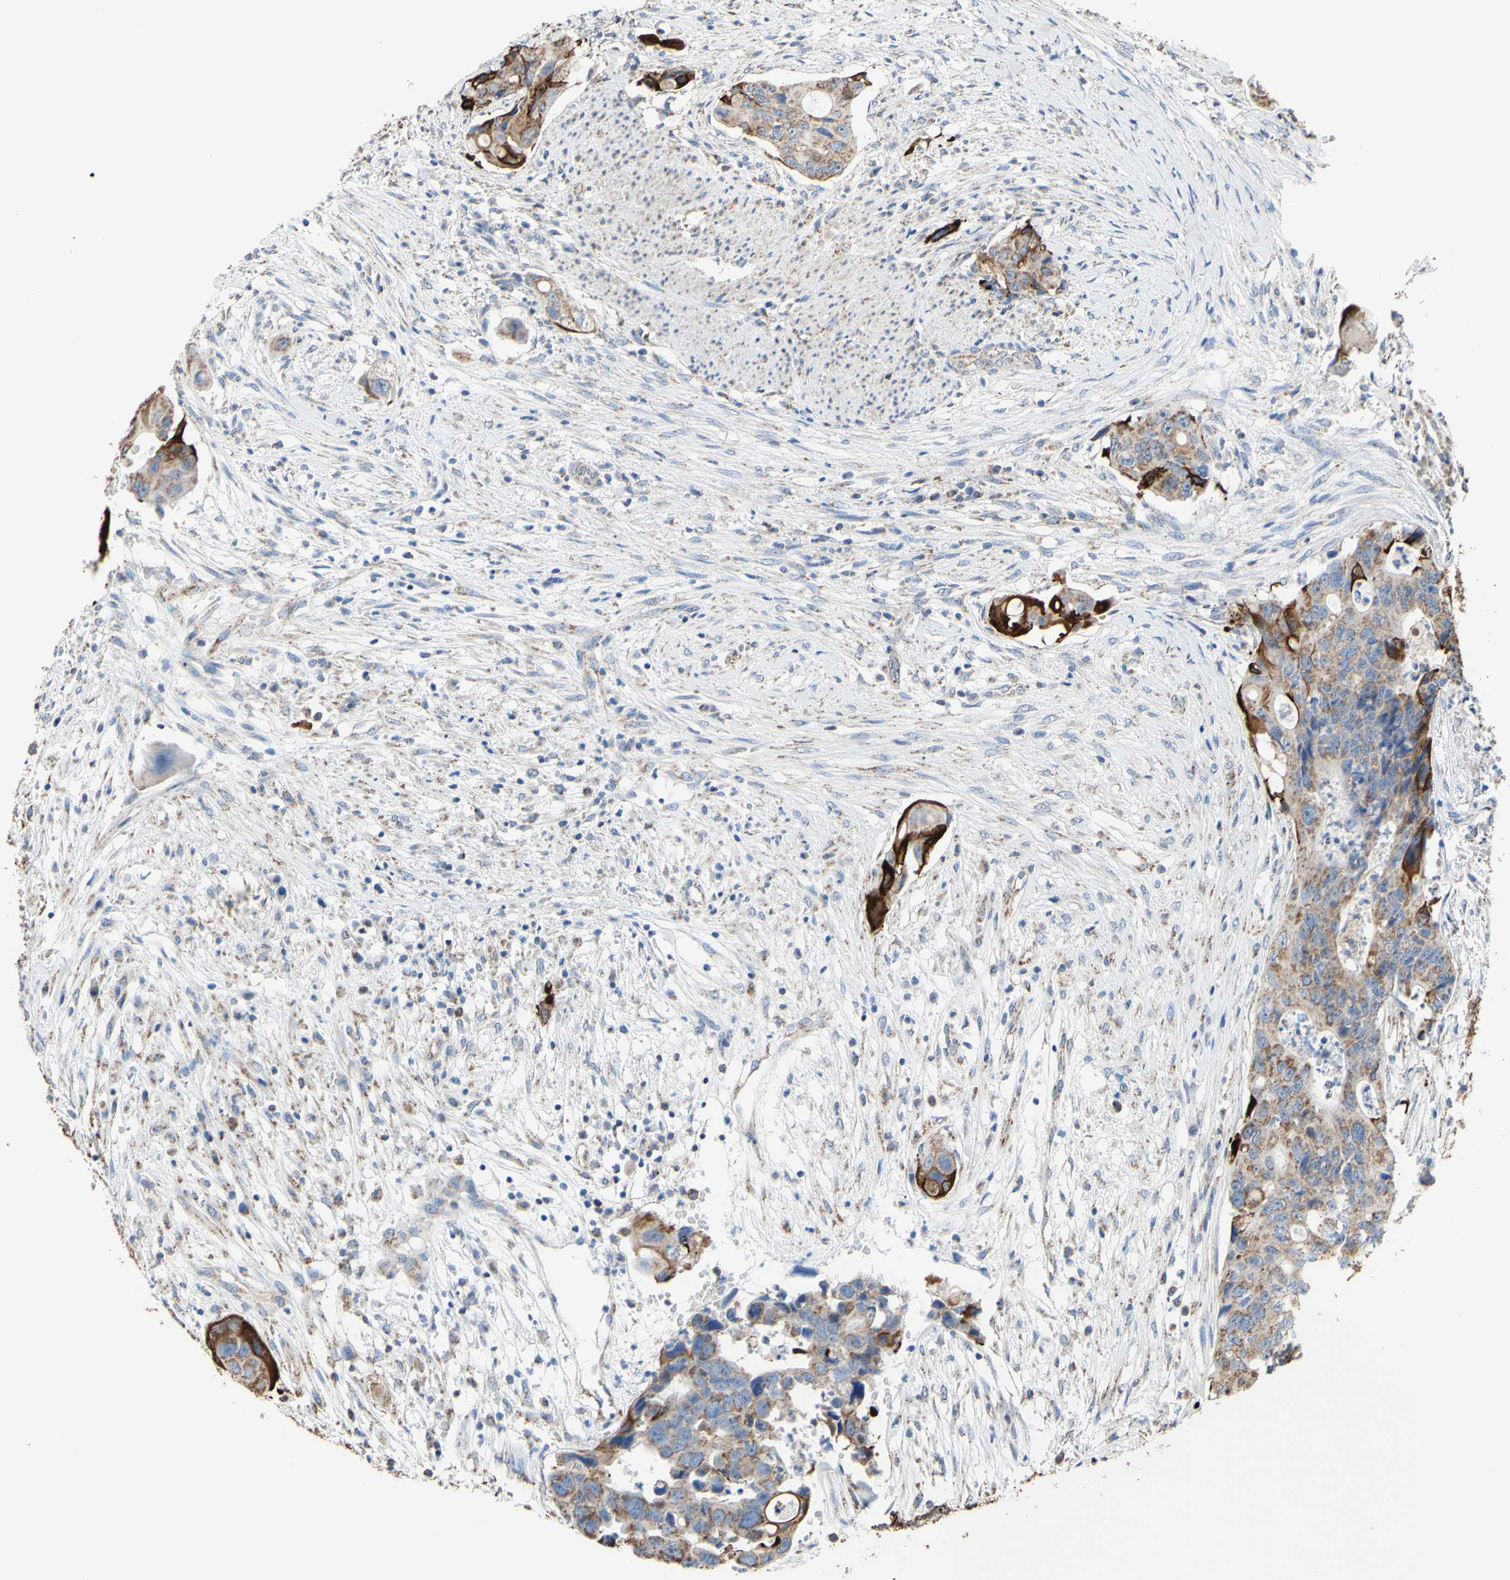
{"staining": {"intensity": "weak", "quantity": ">75%", "location": "cytoplasmic/membranous"}, "tissue": "colorectal cancer", "cell_type": "Tumor cells", "image_type": "cancer", "snomed": [{"axis": "morphology", "description": "Adenocarcinoma, NOS"}, {"axis": "topography", "description": "Colon"}], "caption": "Immunohistochemical staining of human colorectal cancer (adenocarcinoma) exhibits low levels of weak cytoplasmic/membranous protein staining in about >75% of tumor cells.", "gene": "CMKLR2", "patient": {"sex": "female", "age": 57}}